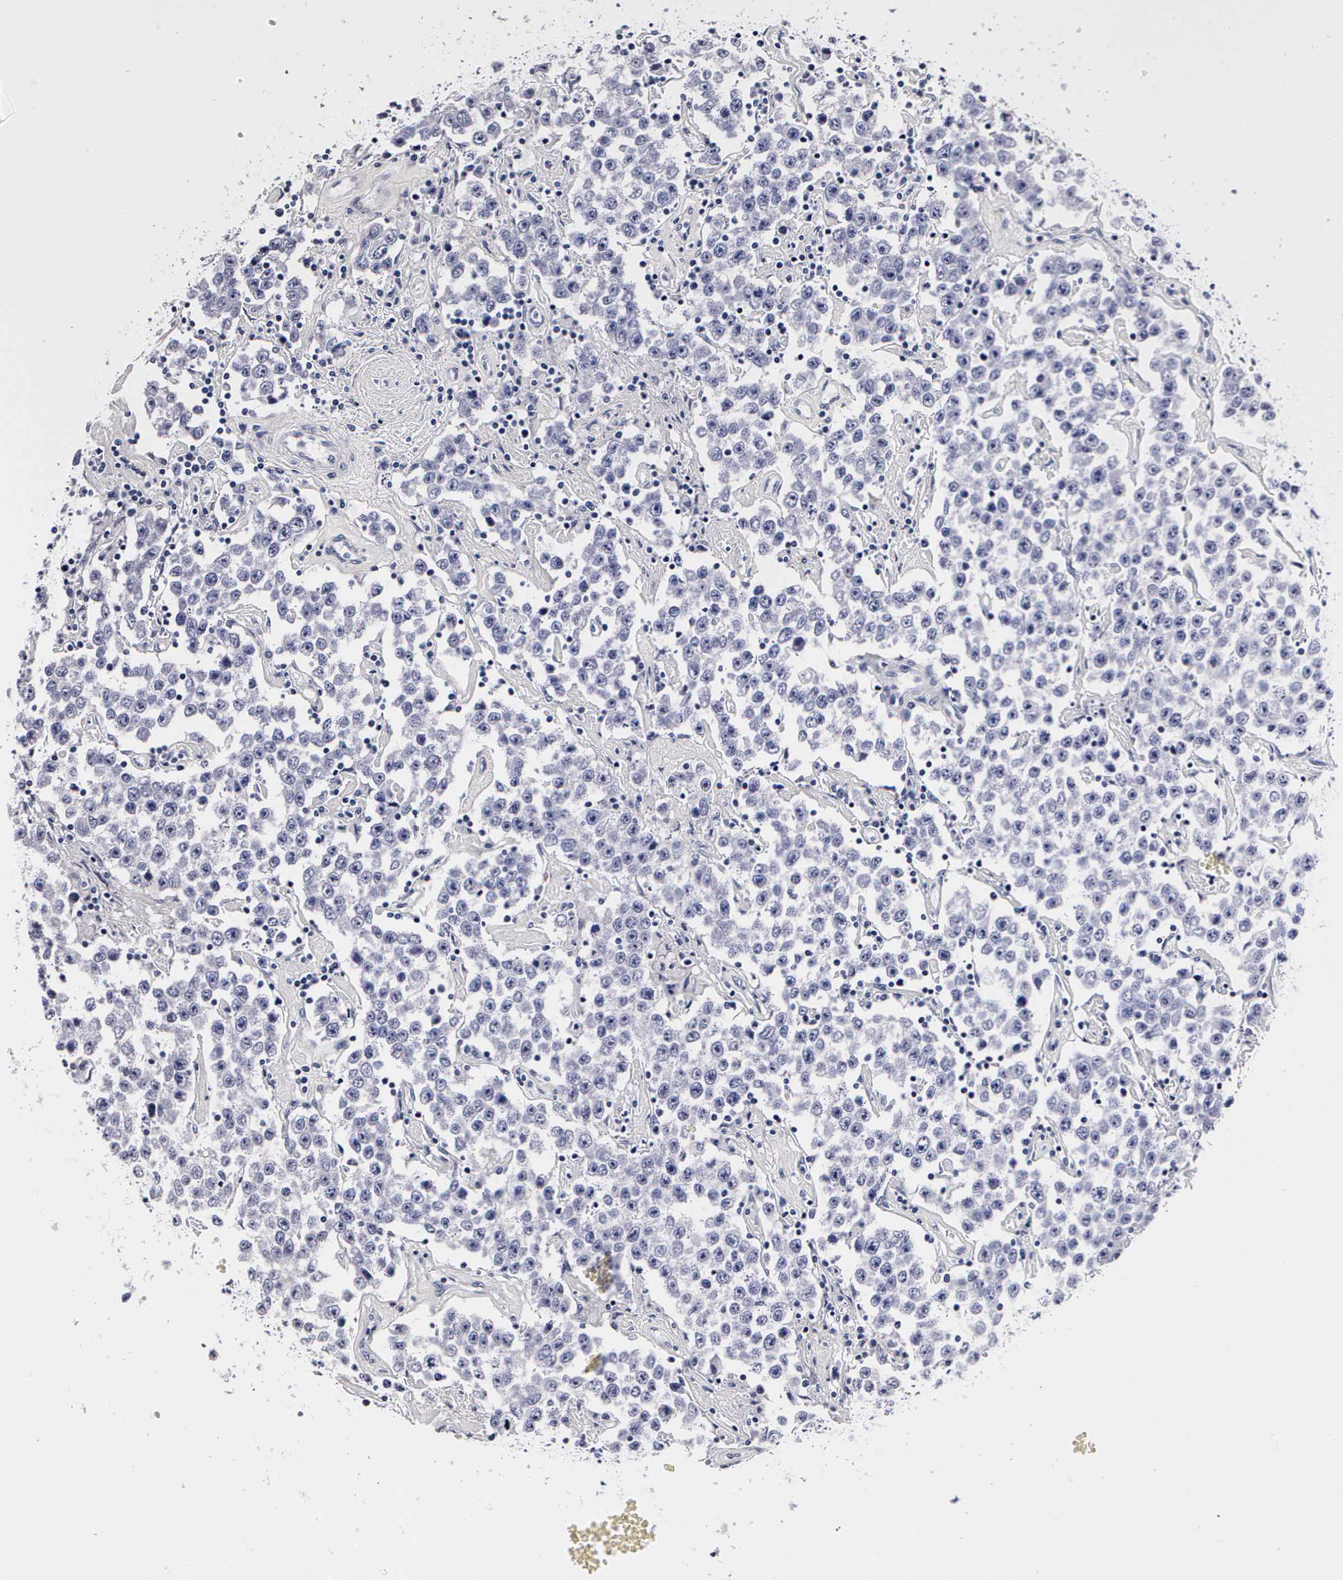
{"staining": {"intensity": "negative", "quantity": "none", "location": "none"}, "tissue": "testis cancer", "cell_type": "Tumor cells", "image_type": "cancer", "snomed": [{"axis": "morphology", "description": "Seminoma, NOS"}, {"axis": "topography", "description": "Testis"}], "caption": "Tumor cells show no significant protein expression in testis cancer.", "gene": "RNASE6", "patient": {"sex": "male", "age": 52}}